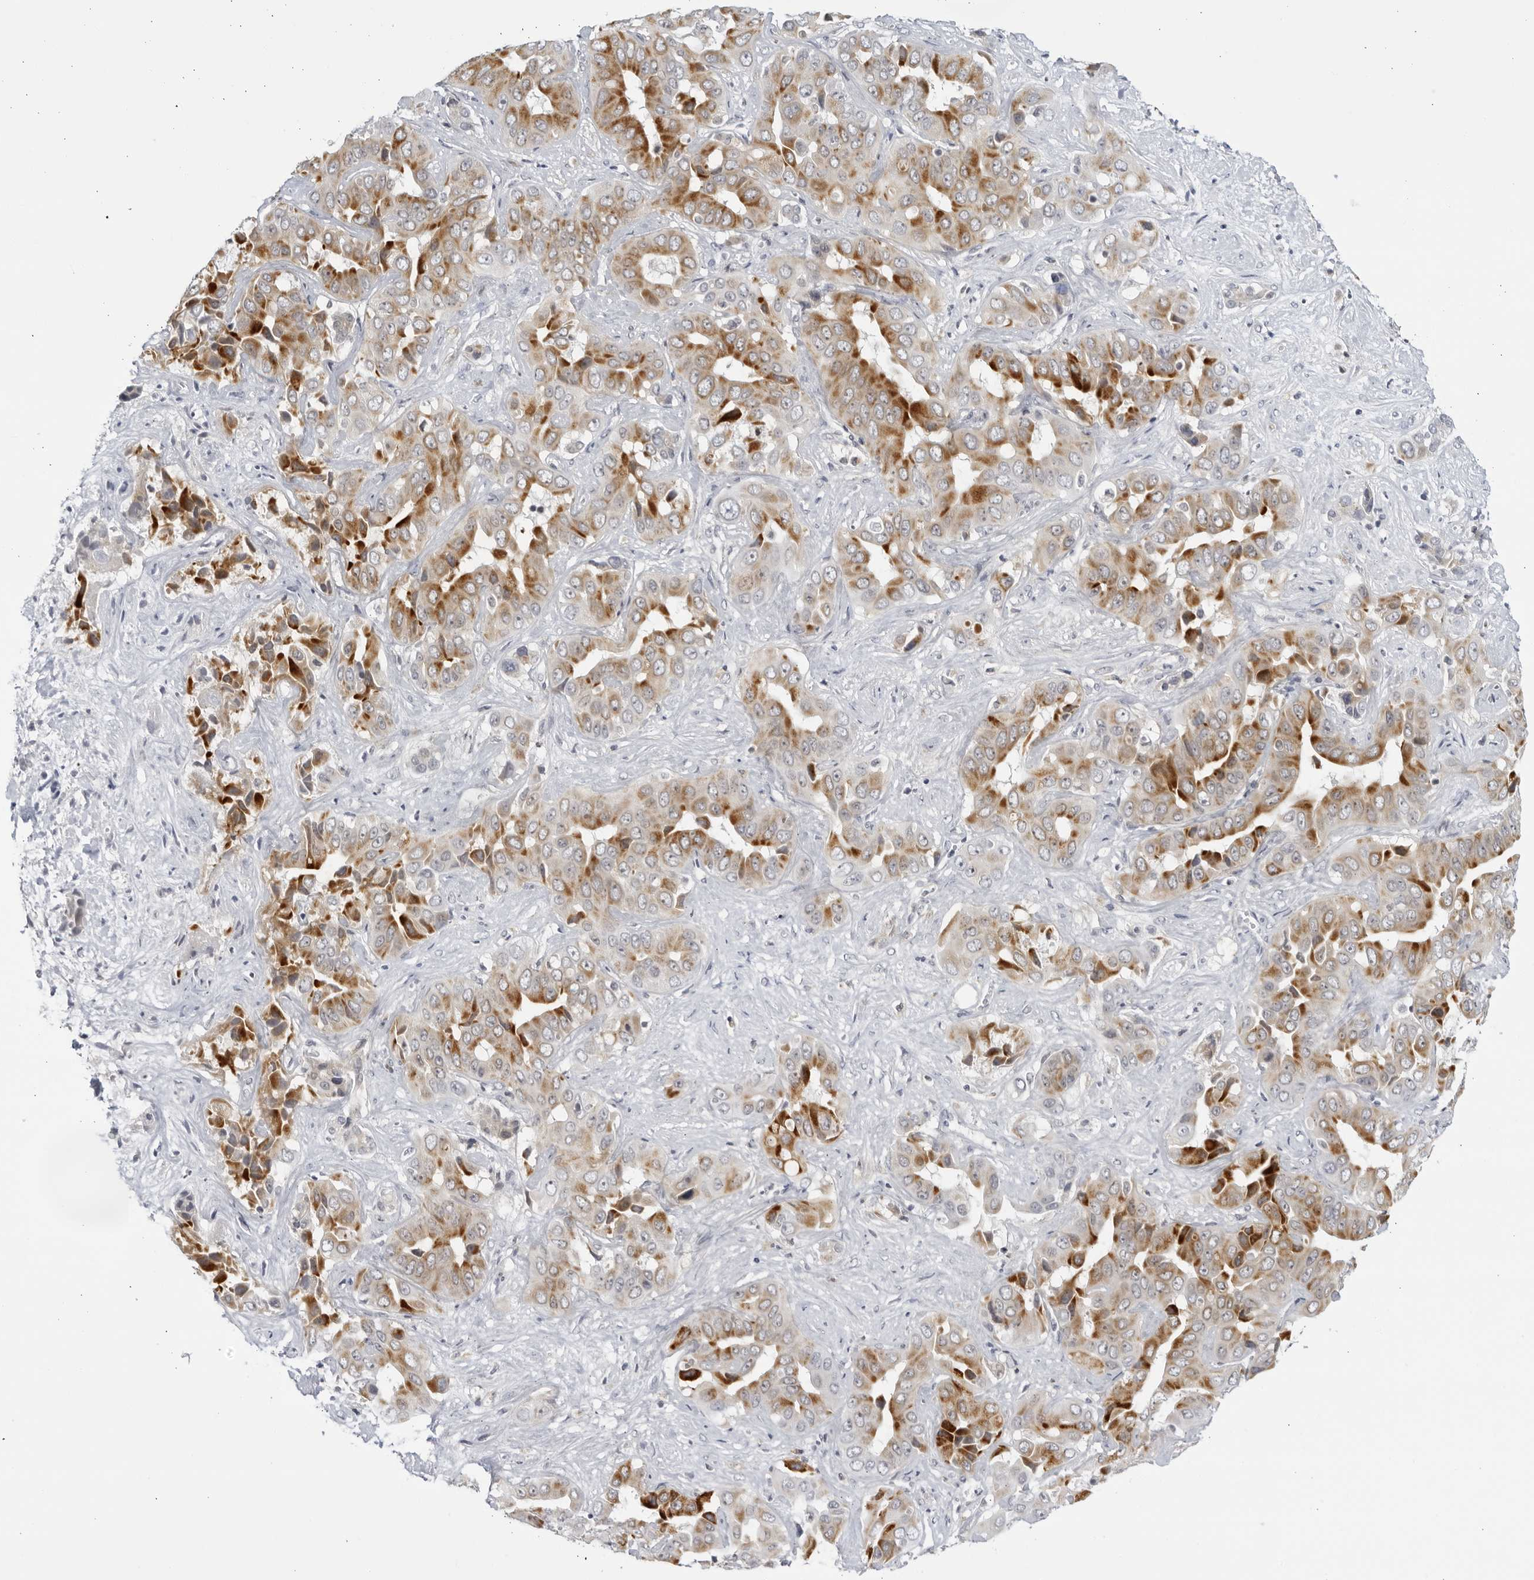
{"staining": {"intensity": "moderate", "quantity": ">75%", "location": "cytoplasmic/membranous"}, "tissue": "liver cancer", "cell_type": "Tumor cells", "image_type": "cancer", "snomed": [{"axis": "morphology", "description": "Cholangiocarcinoma"}, {"axis": "topography", "description": "Liver"}], "caption": "IHC micrograph of neoplastic tissue: human liver cancer stained using IHC shows medium levels of moderate protein expression localized specifically in the cytoplasmic/membranous of tumor cells, appearing as a cytoplasmic/membranous brown color.", "gene": "CNBD1", "patient": {"sex": "female", "age": 52}}